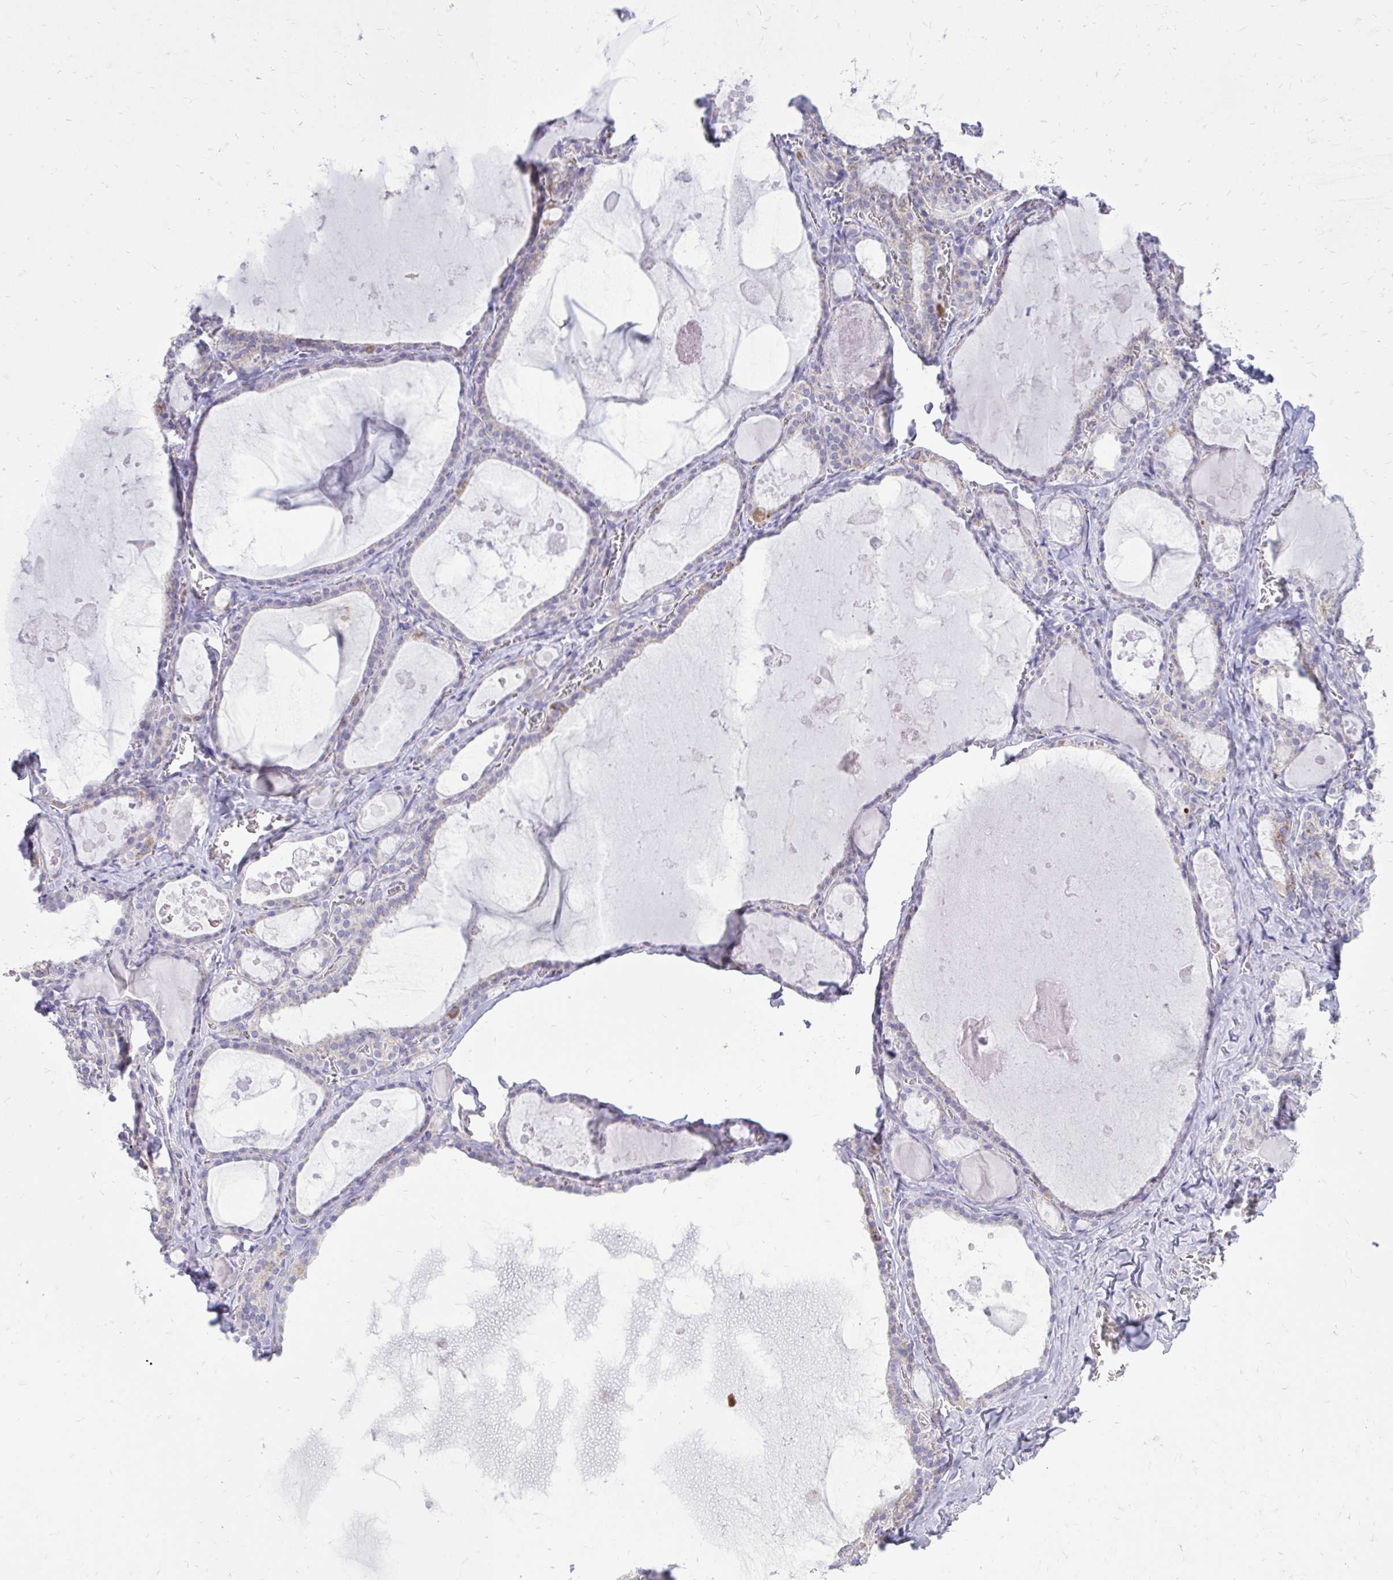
{"staining": {"intensity": "moderate", "quantity": "<25%", "location": "cytoplasmic/membranous"}, "tissue": "thyroid gland", "cell_type": "Glandular cells", "image_type": "normal", "snomed": [{"axis": "morphology", "description": "Normal tissue, NOS"}, {"axis": "topography", "description": "Thyroid gland"}], "caption": "Human thyroid gland stained for a protein (brown) shows moderate cytoplasmic/membranous positive staining in approximately <25% of glandular cells.", "gene": "SPTBN2", "patient": {"sex": "male", "age": 56}}